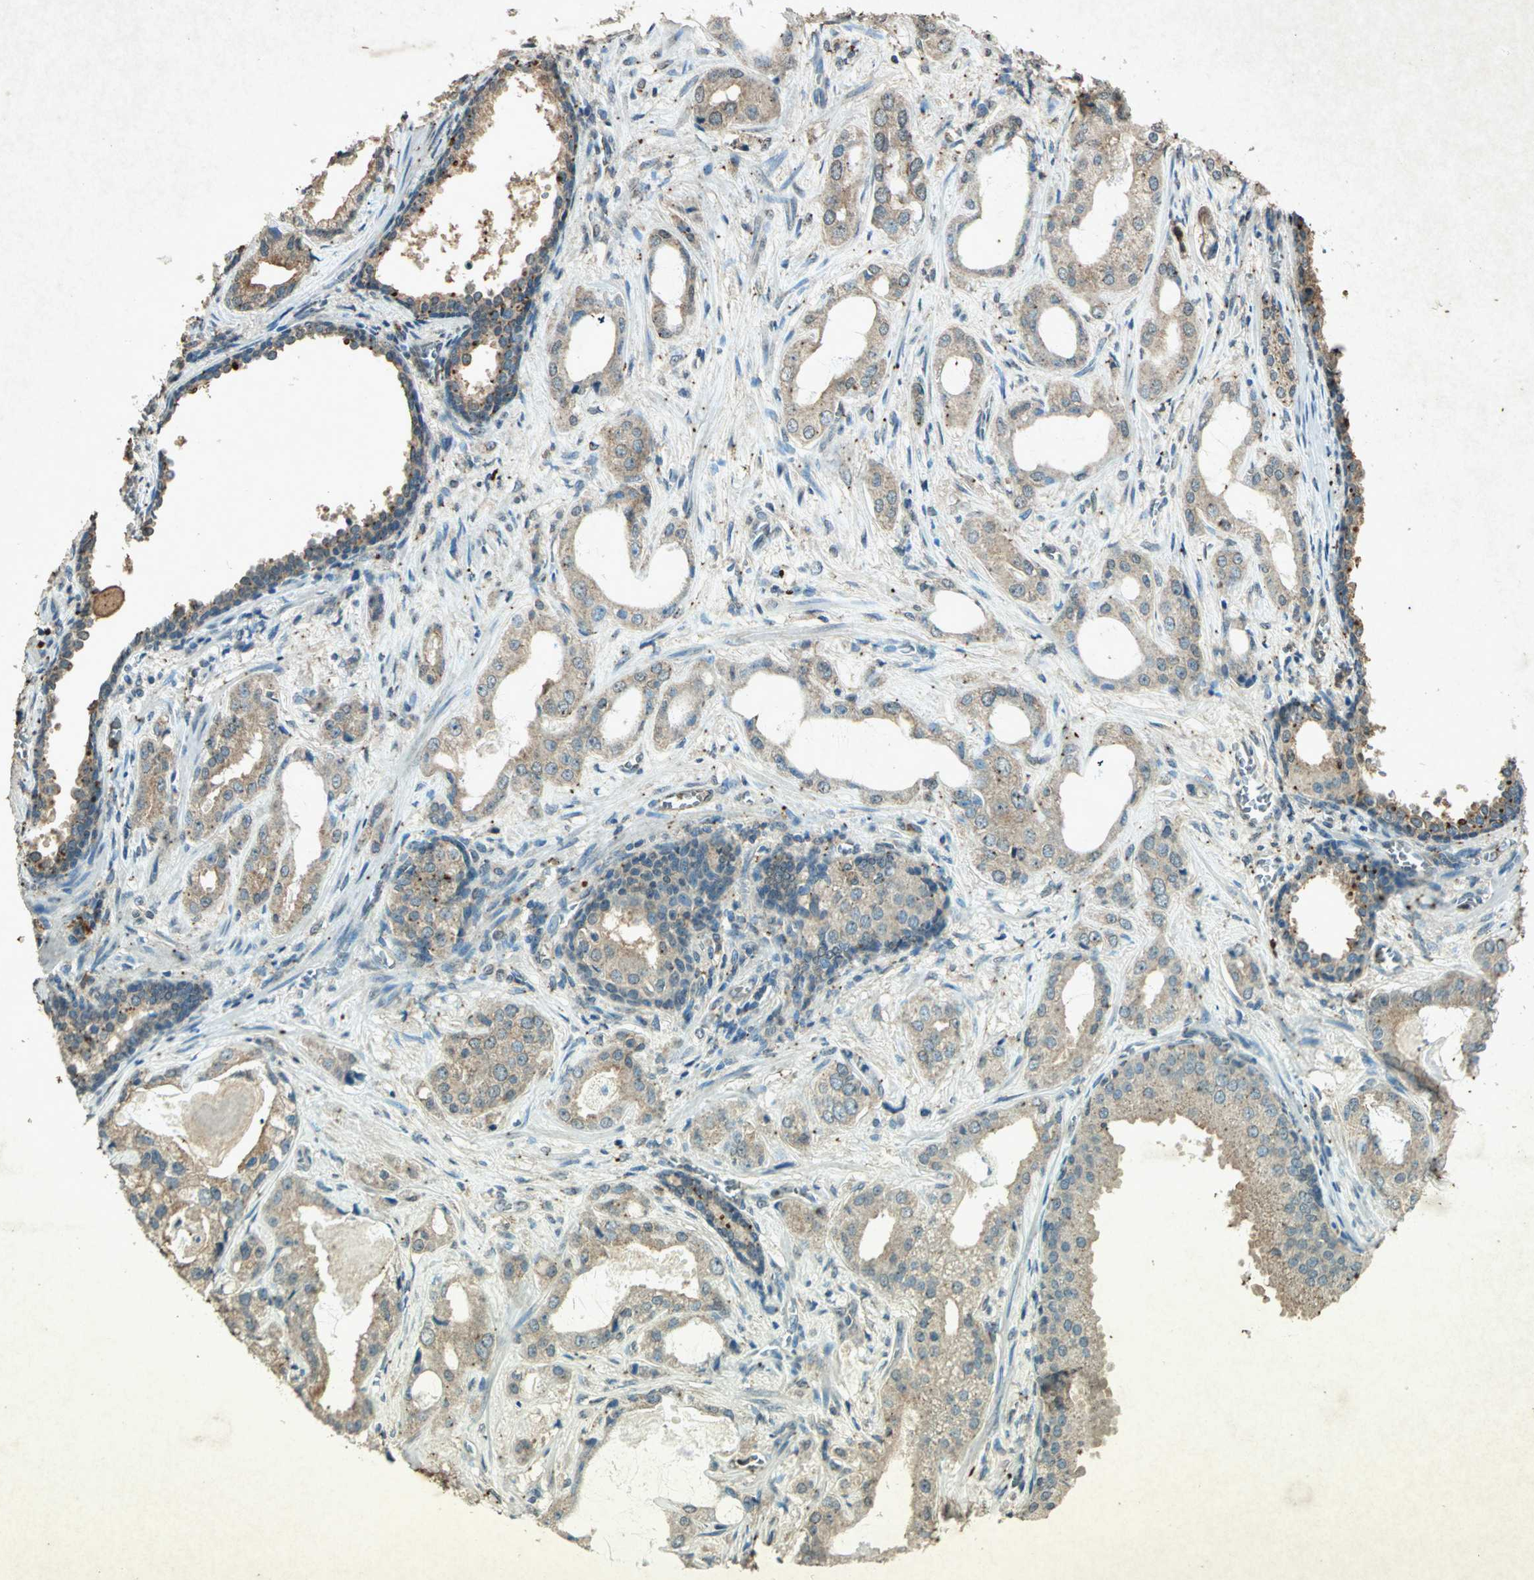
{"staining": {"intensity": "moderate", "quantity": ">75%", "location": "cytoplasmic/membranous"}, "tissue": "prostate cancer", "cell_type": "Tumor cells", "image_type": "cancer", "snomed": [{"axis": "morphology", "description": "Adenocarcinoma, Low grade"}, {"axis": "topography", "description": "Prostate"}], "caption": "Prostate cancer stained for a protein (brown) reveals moderate cytoplasmic/membranous positive positivity in approximately >75% of tumor cells.", "gene": "PSEN1", "patient": {"sex": "male", "age": 59}}